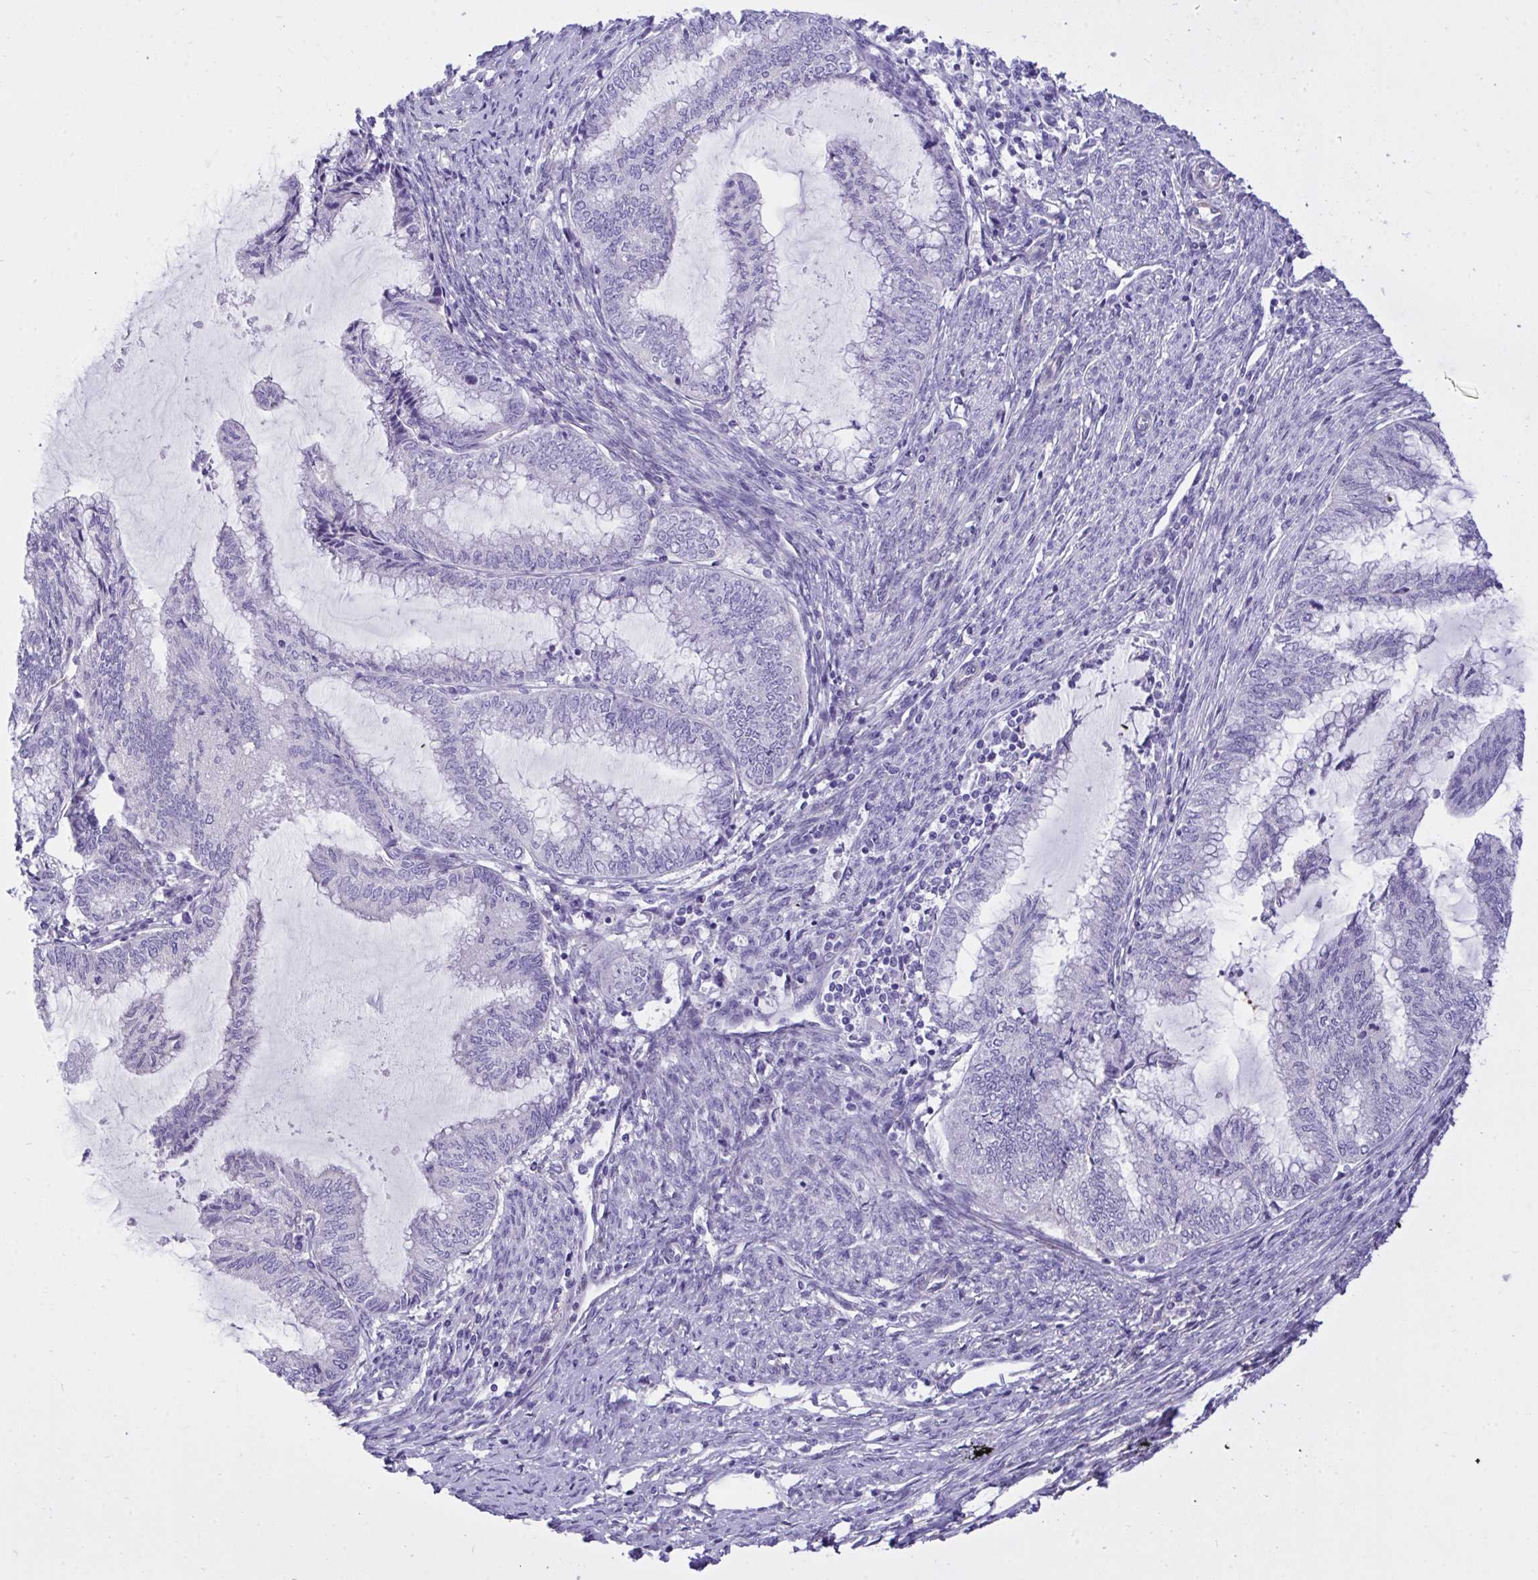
{"staining": {"intensity": "negative", "quantity": "none", "location": "none"}, "tissue": "endometrial cancer", "cell_type": "Tumor cells", "image_type": "cancer", "snomed": [{"axis": "morphology", "description": "Adenocarcinoma, NOS"}, {"axis": "topography", "description": "Endometrium"}], "caption": "This is an IHC micrograph of human endometrial adenocarcinoma. There is no positivity in tumor cells.", "gene": "TLN2", "patient": {"sex": "female", "age": 79}}